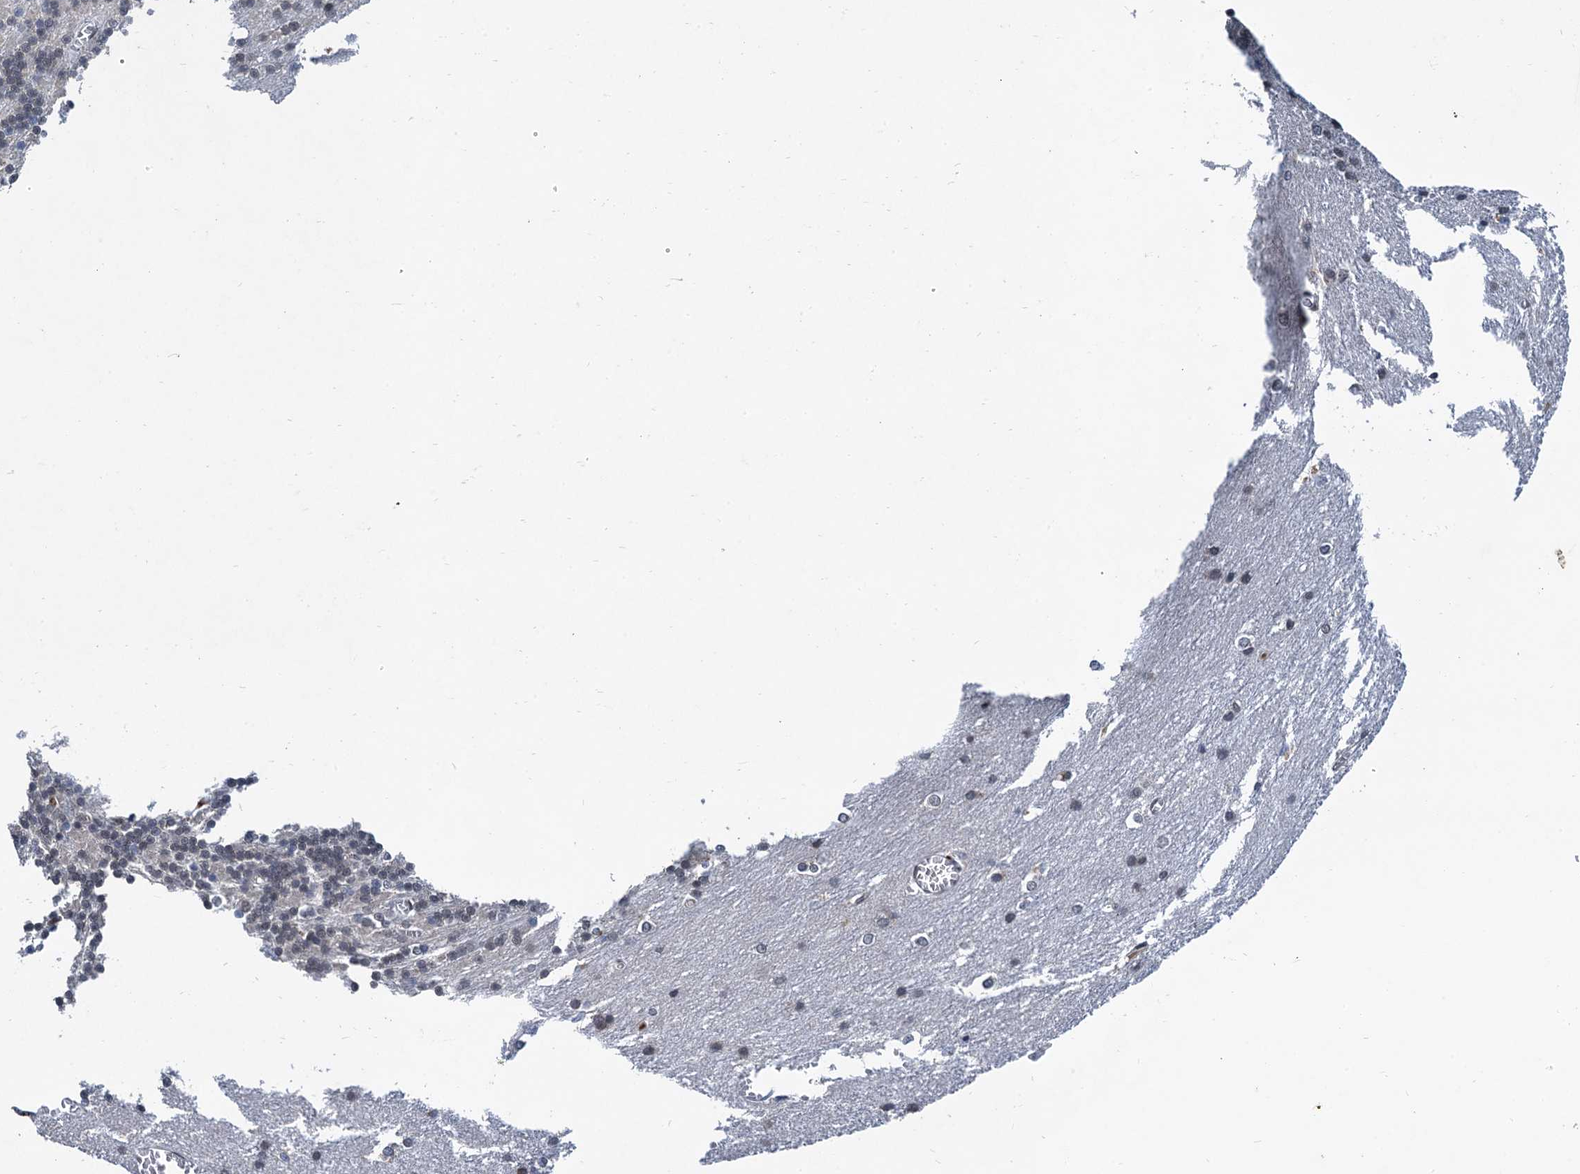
{"staining": {"intensity": "moderate", "quantity": "<25%", "location": "cytoplasmic/membranous"}, "tissue": "cerebellum", "cell_type": "Cells in granular layer", "image_type": "normal", "snomed": [{"axis": "morphology", "description": "Normal tissue, NOS"}, {"axis": "topography", "description": "Cerebellum"}], "caption": "Human cerebellum stained with a brown dye reveals moderate cytoplasmic/membranous positive expression in approximately <25% of cells in granular layer.", "gene": "FAM217B", "patient": {"sex": "male", "age": 37}}